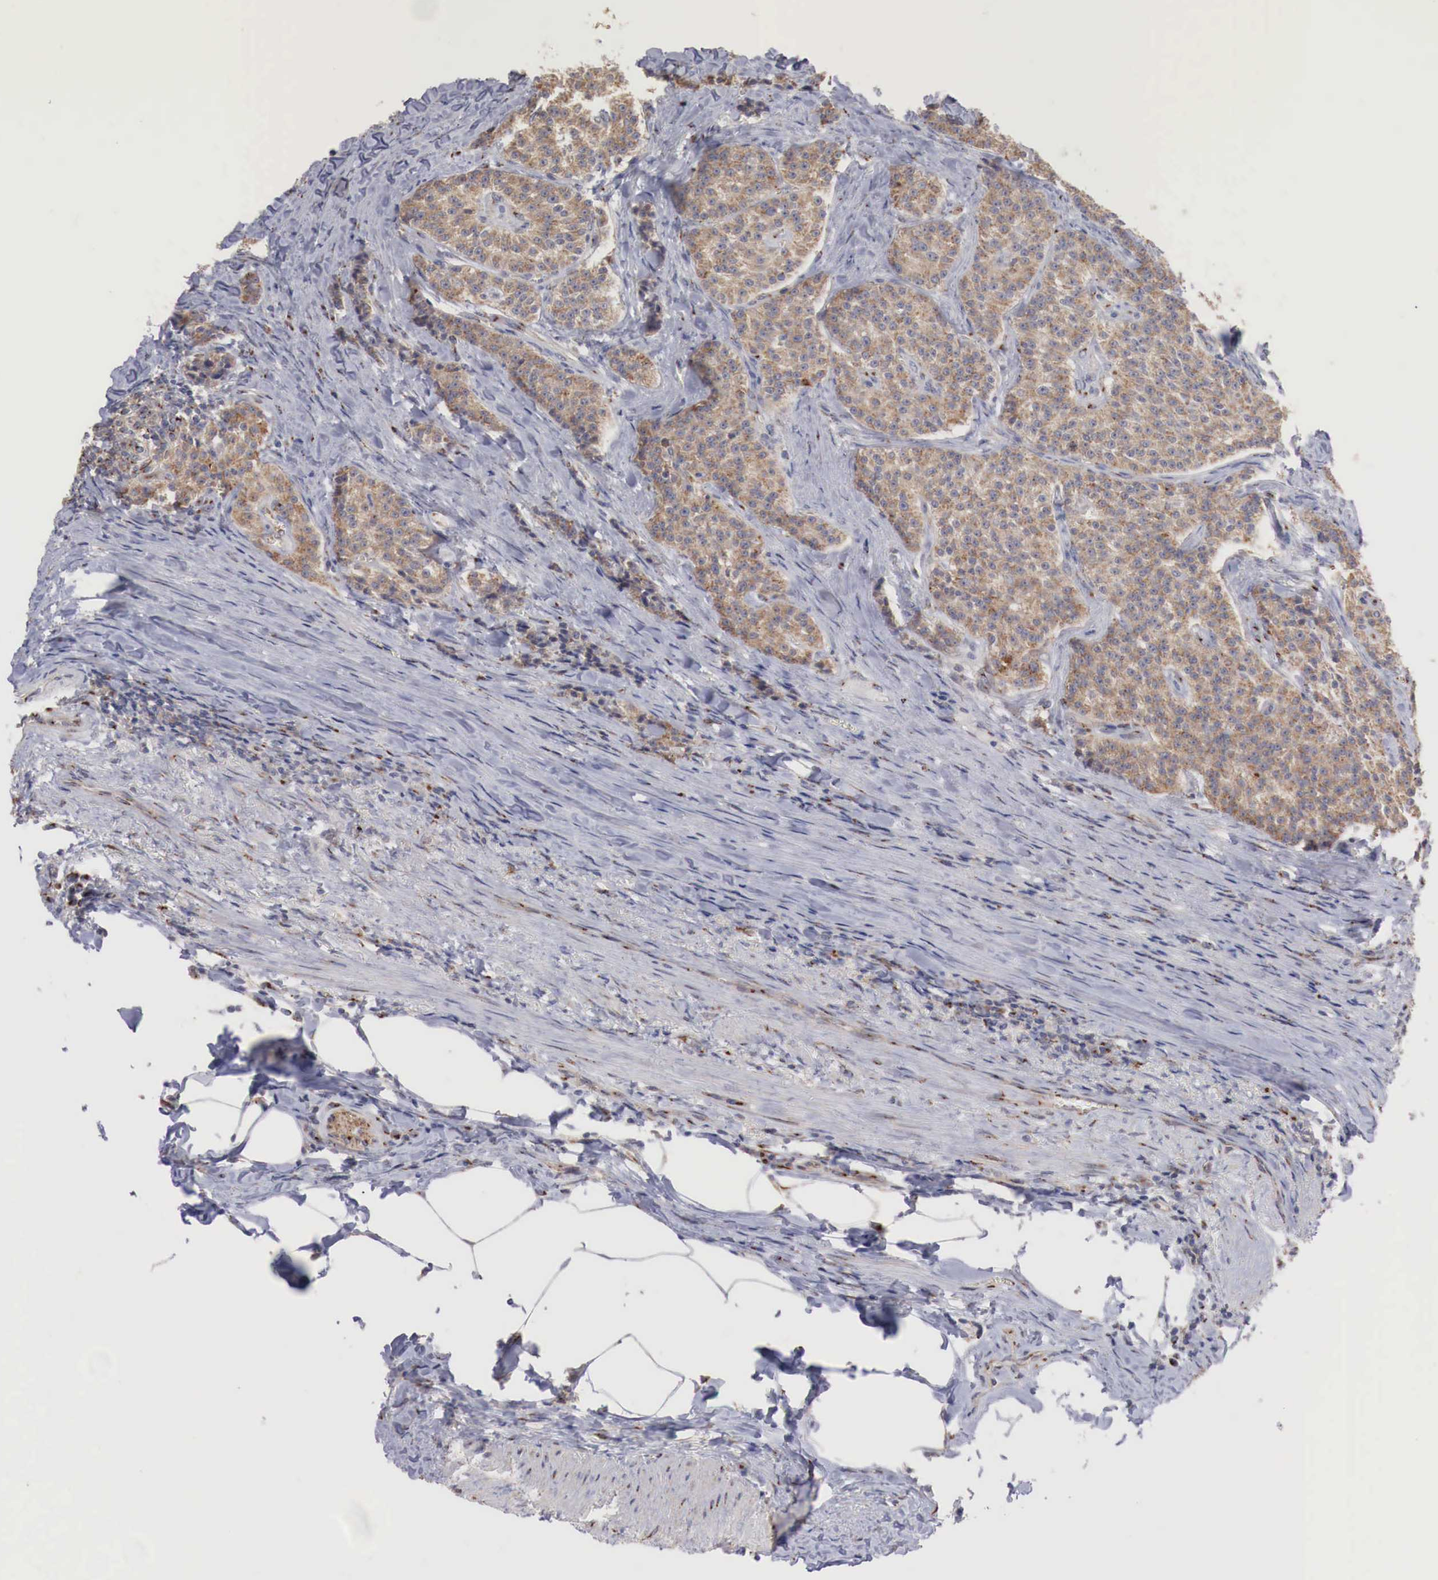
{"staining": {"intensity": "moderate", "quantity": ">75%", "location": "cytoplasmic/membranous"}, "tissue": "carcinoid", "cell_type": "Tumor cells", "image_type": "cancer", "snomed": [{"axis": "morphology", "description": "Carcinoid, malignant, NOS"}, {"axis": "topography", "description": "Stomach"}], "caption": "Immunohistochemical staining of human carcinoid exhibits medium levels of moderate cytoplasmic/membranous protein positivity in approximately >75% of tumor cells.", "gene": "SYAP1", "patient": {"sex": "female", "age": 76}}